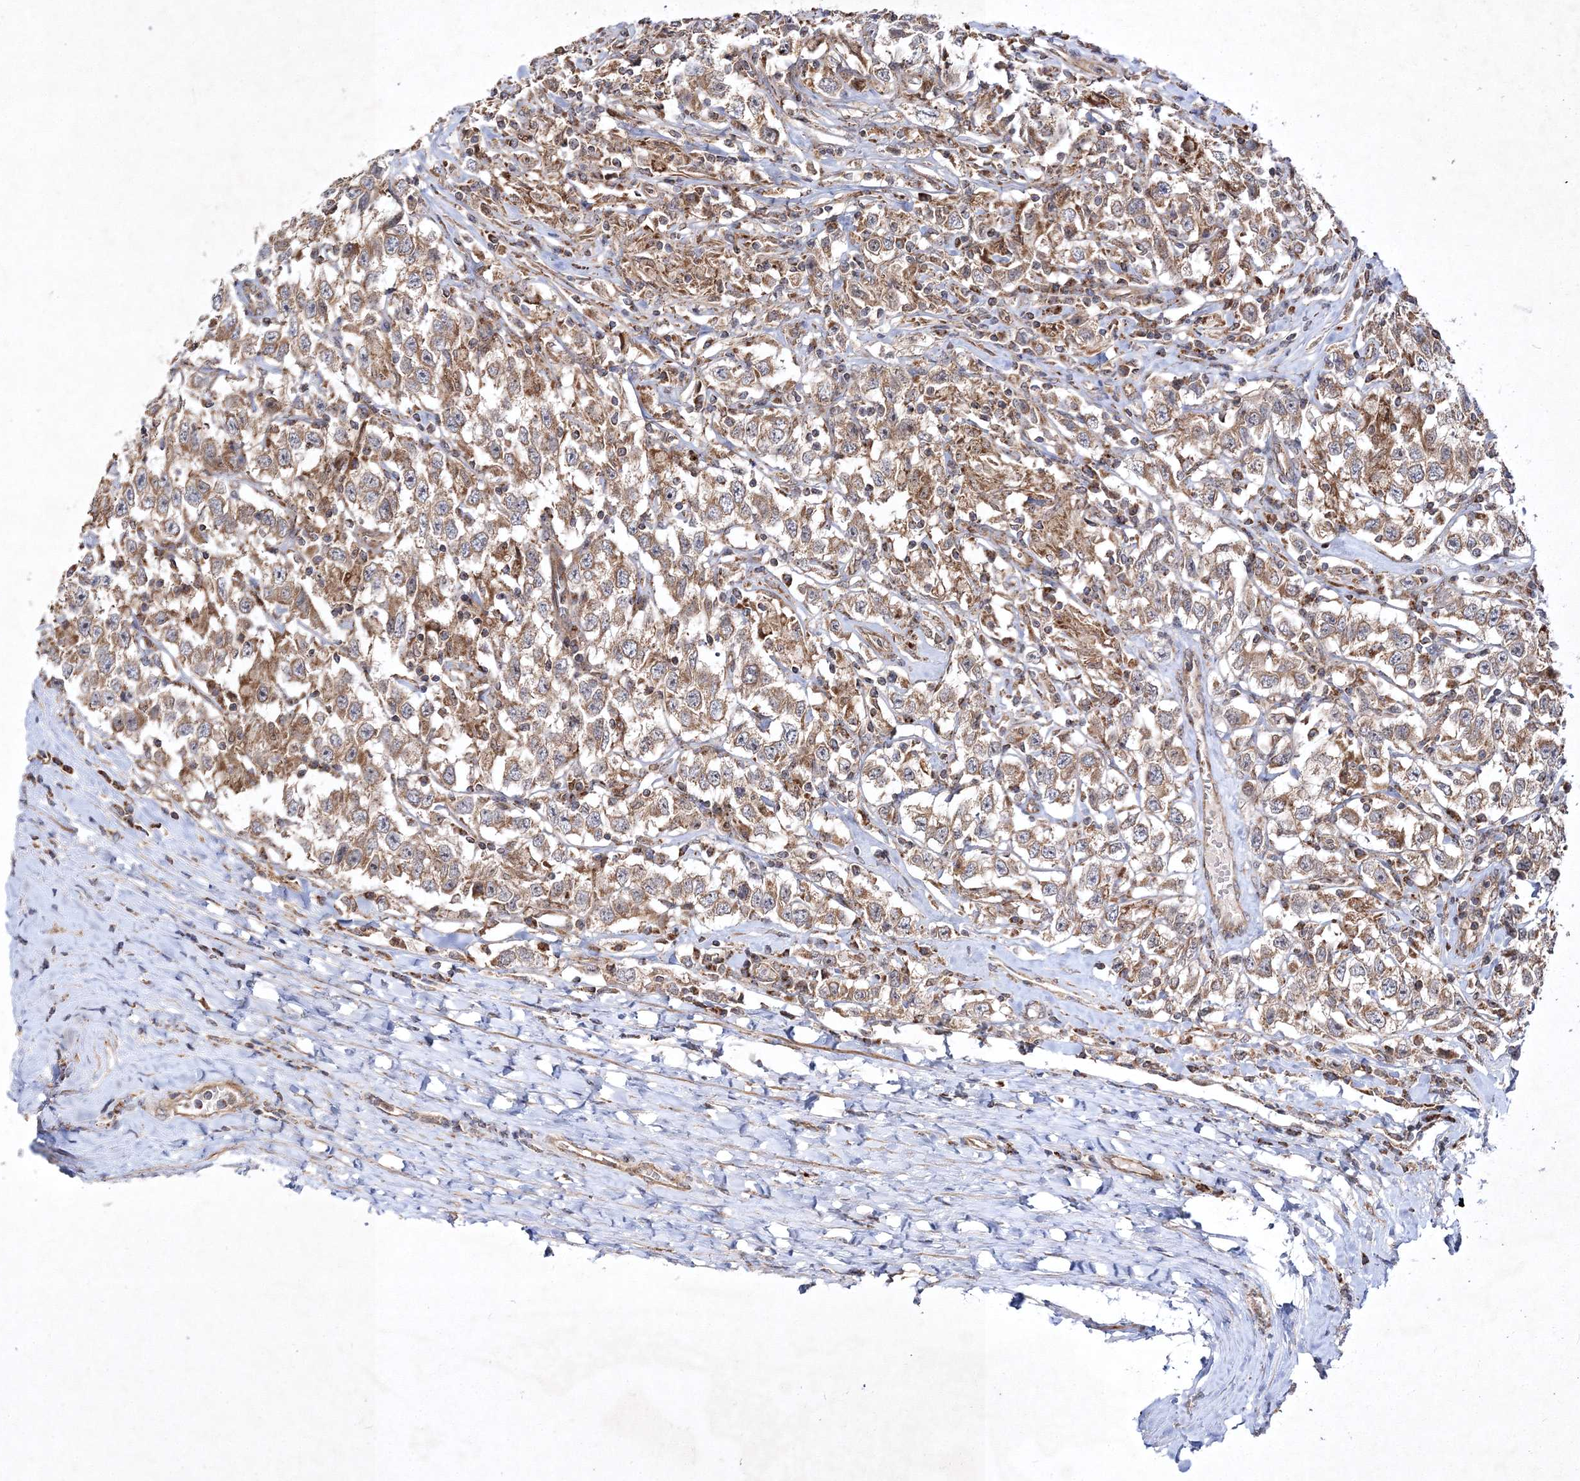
{"staining": {"intensity": "moderate", "quantity": ">75%", "location": "cytoplasmic/membranous"}, "tissue": "testis cancer", "cell_type": "Tumor cells", "image_type": "cancer", "snomed": [{"axis": "morphology", "description": "Seminoma, NOS"}, {"axis": "topography", "description": "Testis"}], "caption": "DAB (3,3'-diaminobenzidine) immunohistochemical staining of seminoma (testis) reveals moderate cytoplasmic/membranous protein expression in approximately >75% of tumor cells.", "gene": "SCRN3", "patient": {"sex": "male", "age": 41}}